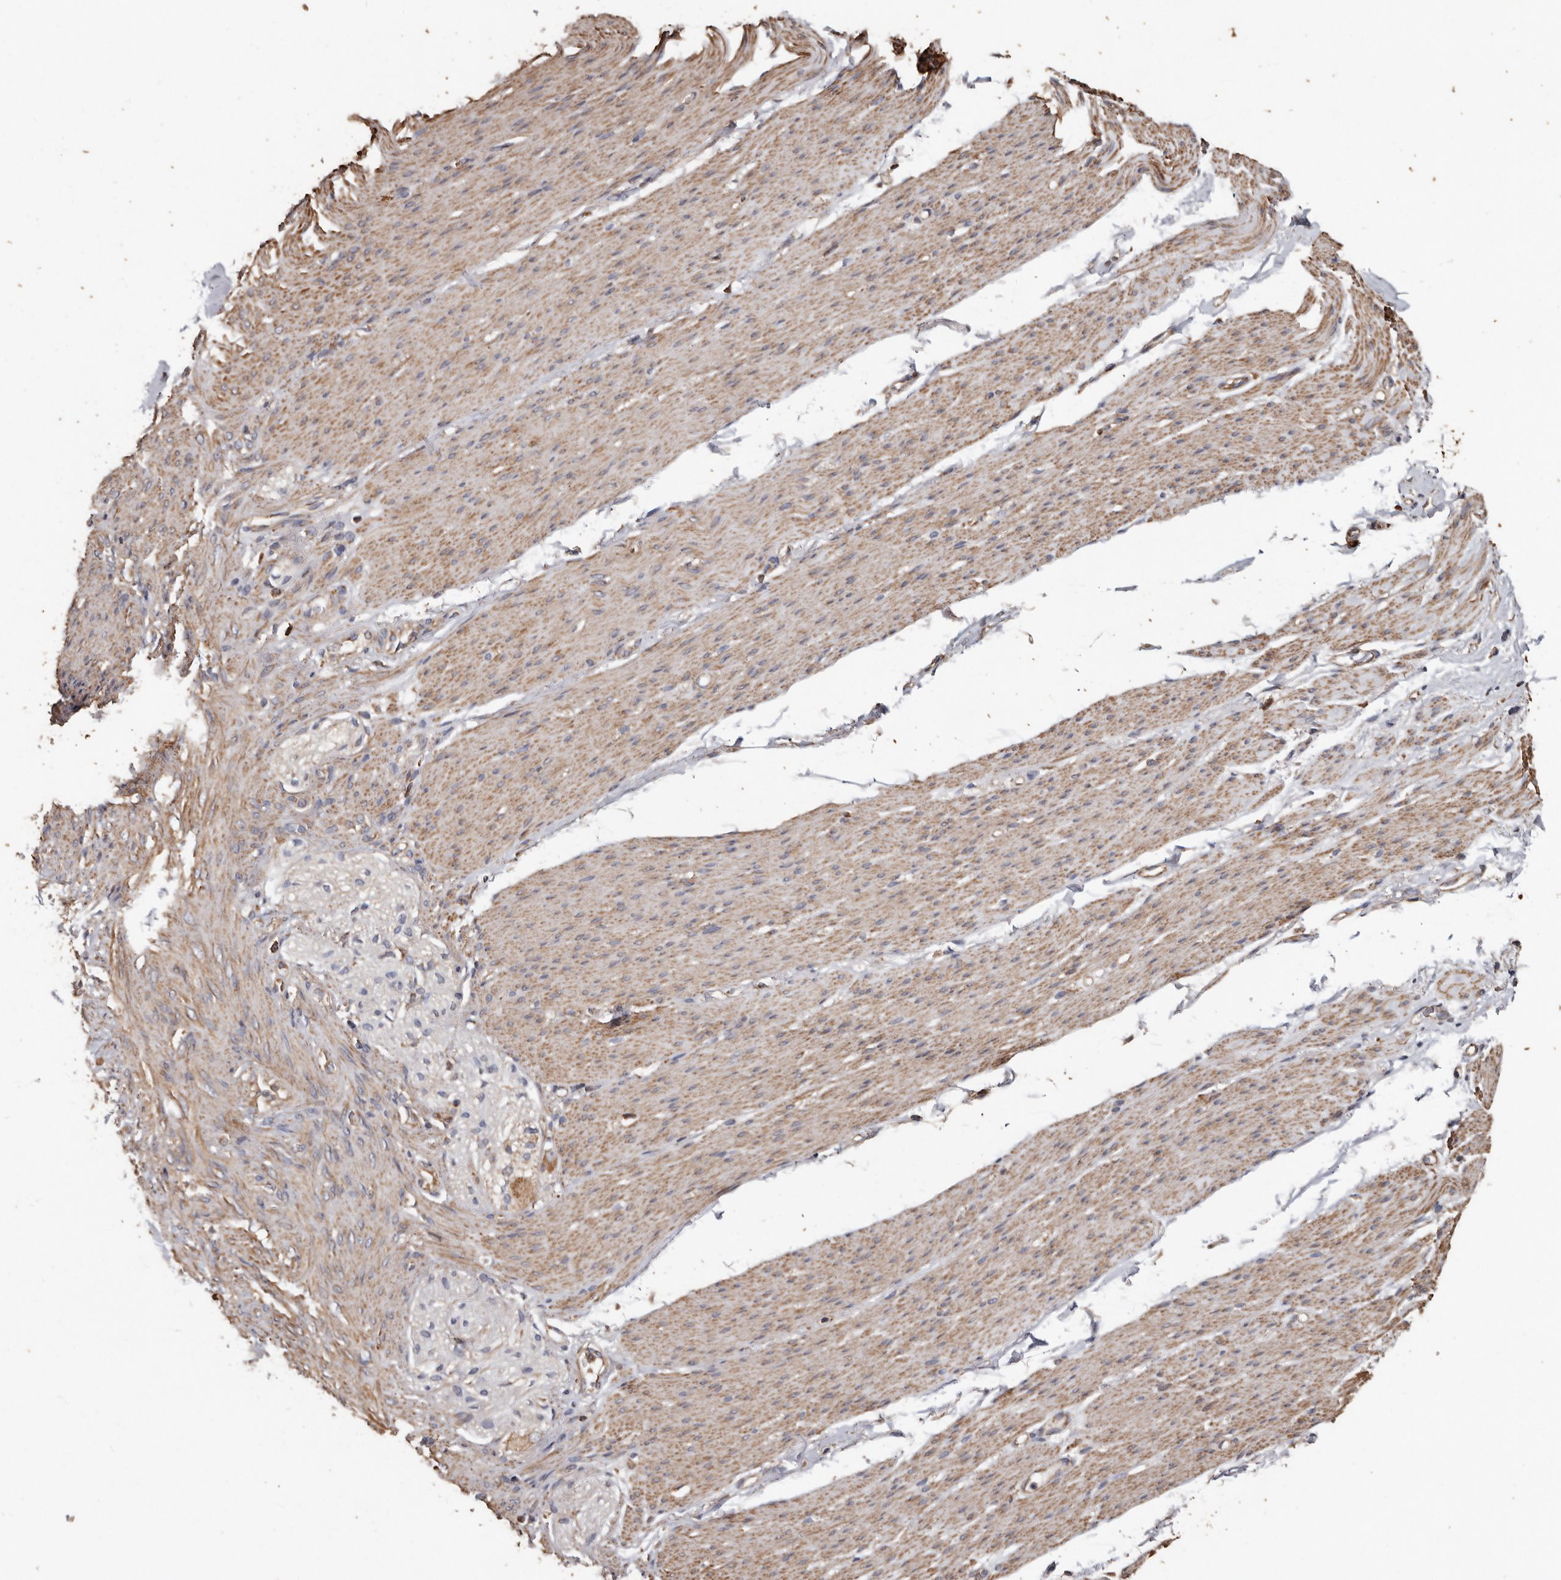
{"staining": {"intensity": "moderate", "quantity": ">75%", "location": "cytoplasmic/membranous"}, "tissue": "smooth muscle", "cell_type": "Smooth muscle cells", "image_type": "normal", "snomed": [{"axis": "morphology", "description": "Normal tissue, NOS"}, {"axis": "topography", "description": "Colon"}, {"axis": "topography", "description": "Peripheral nerve tissue"}], "caption": "Immunohistochemistry (DAB) staining of benign smooth muscle shows moderate cytoplasmic/membranous protein positivity in about >75% of smooth muscle cells. Using DAB (3,3'-diaminobenzidine) (brown) and hematoxylin (blue) stains, captured at high magnification using brightfield microscopy.", "gene": "OSGIN2", "patient": {"sex": "female", "age": 61}}